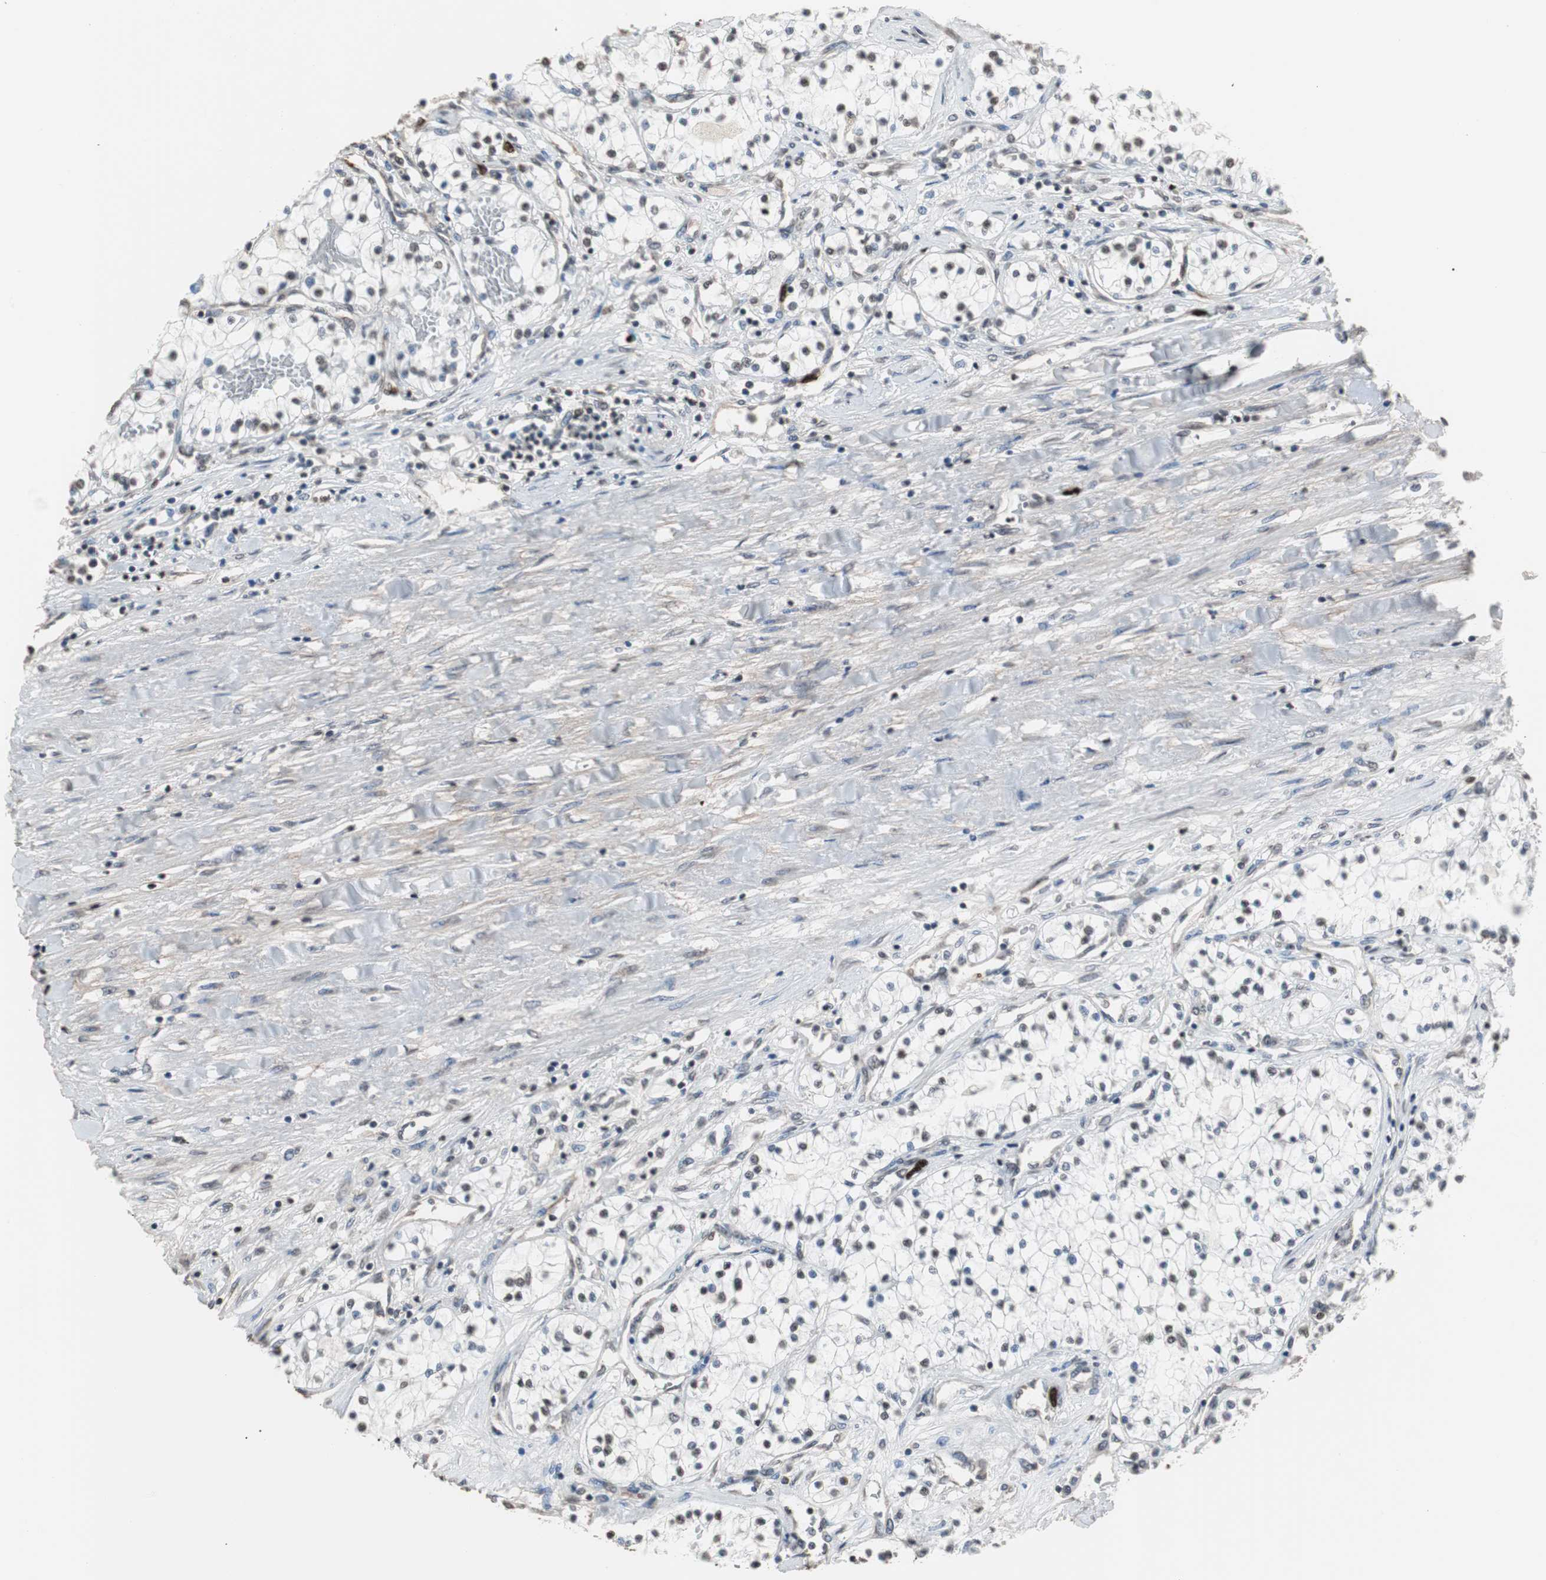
{"staining": {"intensity": "moderate", "quantity": "25%-75%", "location": "nuclear"}, "tissue": "renal cancer", "cell_type": "Tumor cells", "image_type": "cancer", "snomed": [{"axis": "morphology", "description": "Adenocarcinoma, NOS"}, {"axis": "topography", "description": "Kidney"}], "caption": "Immunohistochemistry image of adenocarcinoma (renal) stained for a protein (brown), which exhibits medium levels of moderate nuclear staining in approximately 25%-75% of tumor cells.", "gene": "TOP2A", "patient": {"sex": "male", "age": 68}}